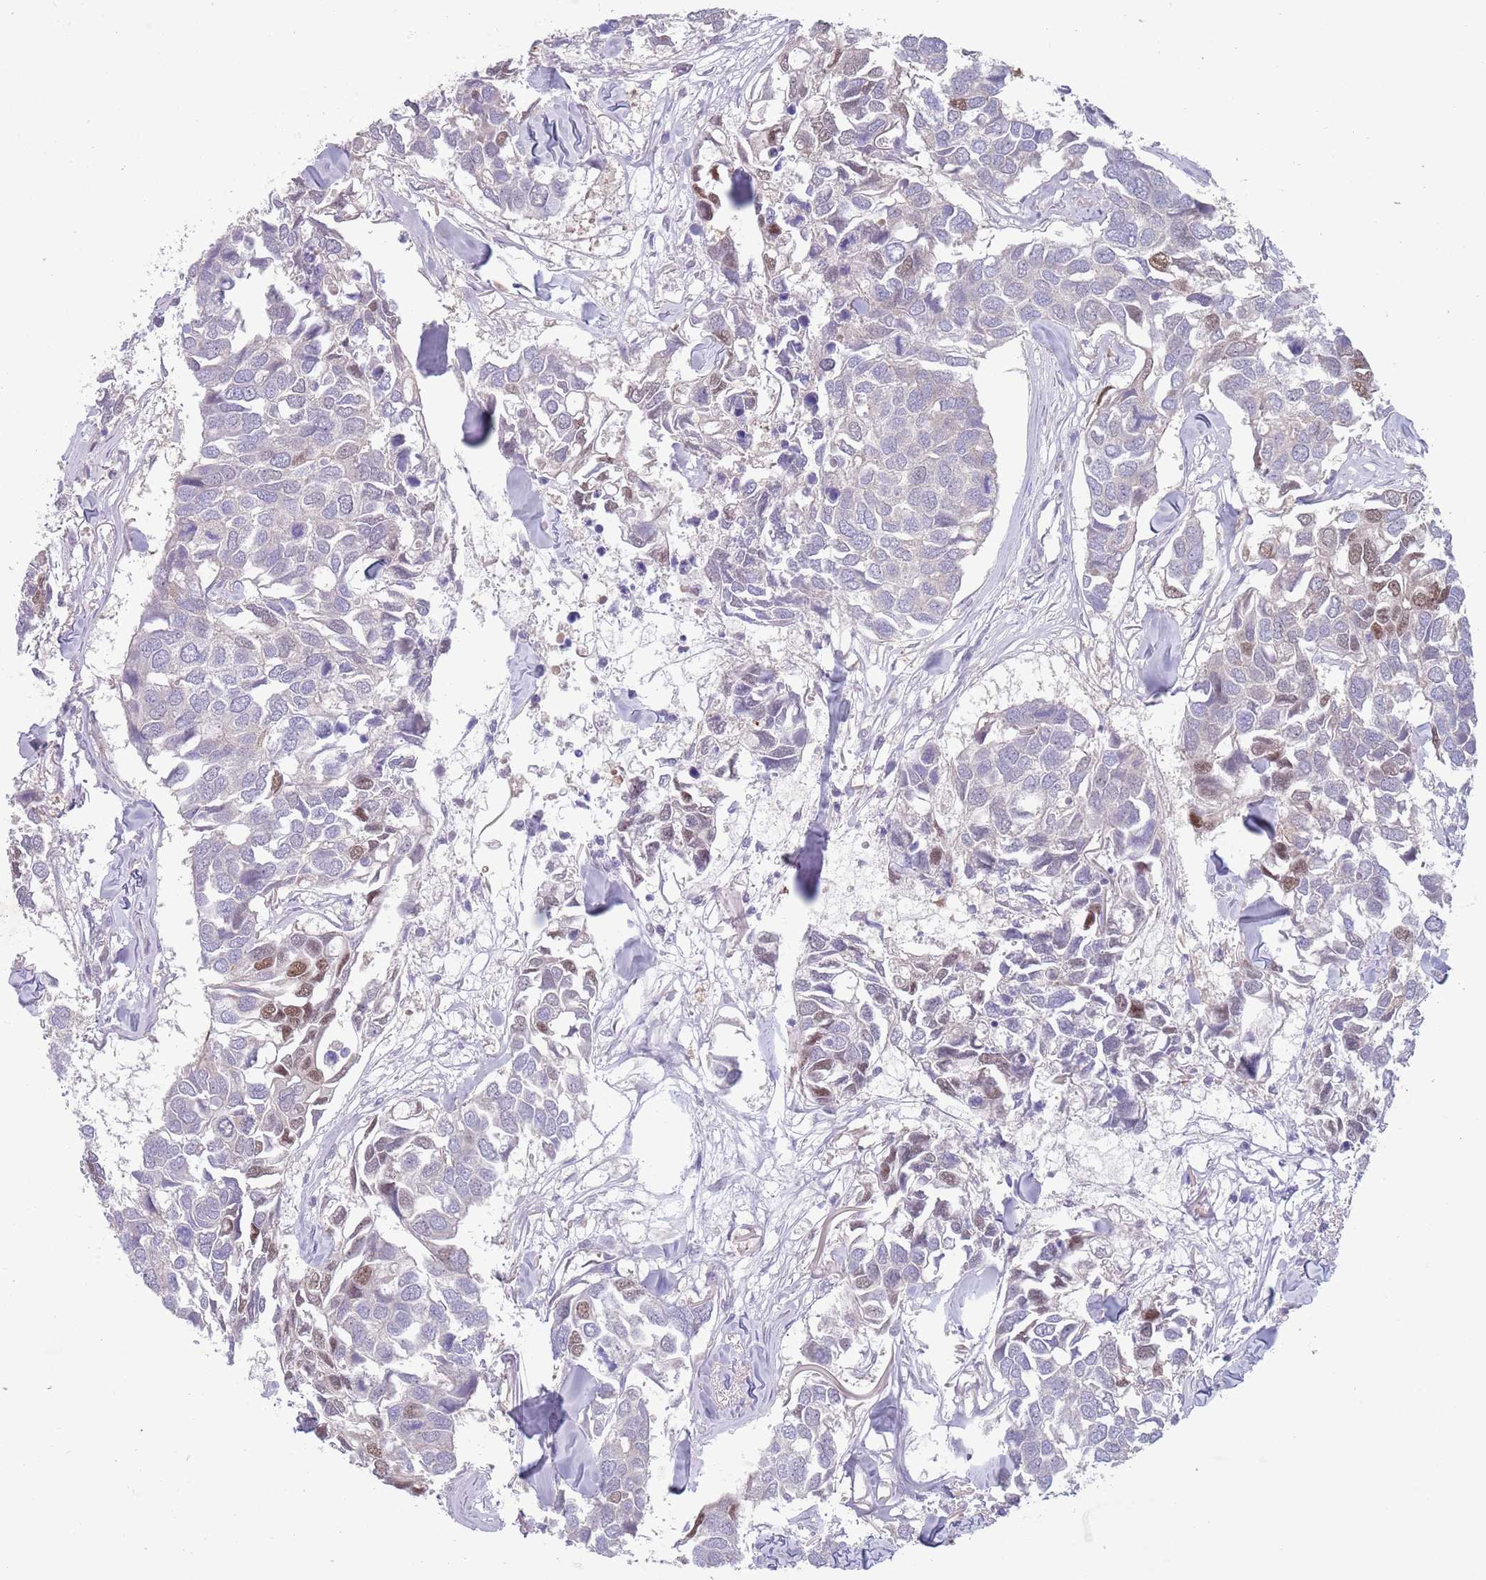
{"staining": {"intensity": "moderate", "quantity": "<25%", "location": "nuclear"}, "tissue": "breast cancer", "cell_type": "Tumor cells", "image_type": "cancer", "snomed": [{"axis": "morphology", "description": "Duct carcinoma"}, {"axis": "topography", "description": "Breast"}], "caption": "Immunohistochemical staining of breast cancer (intraductal carcinoma) reveals low levels of moderate nuclear protein staining in approximately <25% of tumor cells.", "gene": "CLNS1A", "patient": {"sex": "female", "age": 83}}